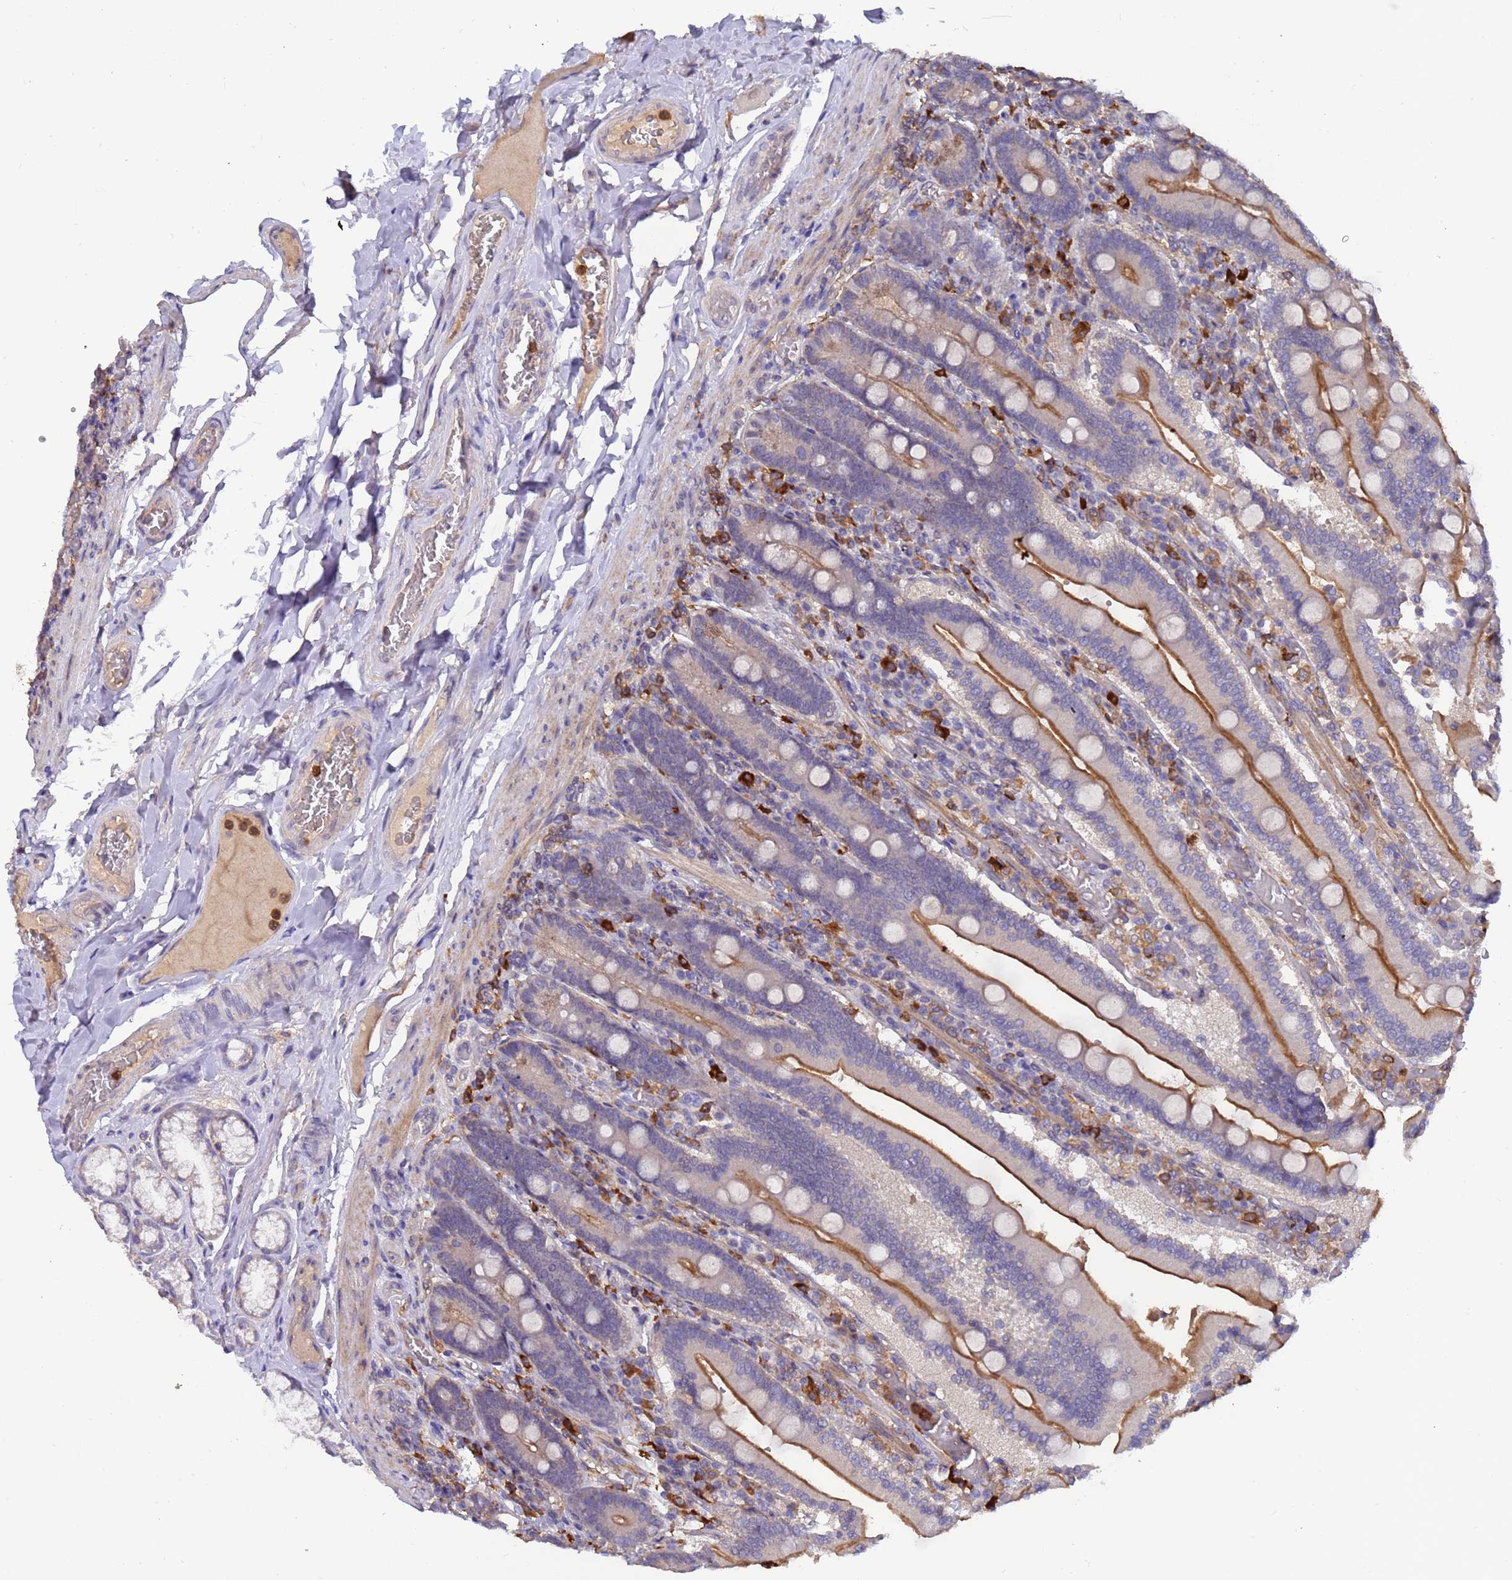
{"staining": {"intensity": "moderate", "quantity": "25%-75%", "location": "cytoplasmic/membranous"}, "tissue": "duodenum", "cell_type": "Glandular cells", "image_type": "normal", "snomed": [{"axis": "morphology", "description": "Normal tissue, NOS"}, {"axis": "topography", "description": "Duodenum"}], "caption": "A histopathology image showing moderate cytoplasmic/membranous positivity in approximately 25%-75% of glandular cells in benign duodenum, as visualized by brown immunohistochemical staining.", "gene": "AMPD3", "patient": {"sex": "female", "age": 62}}